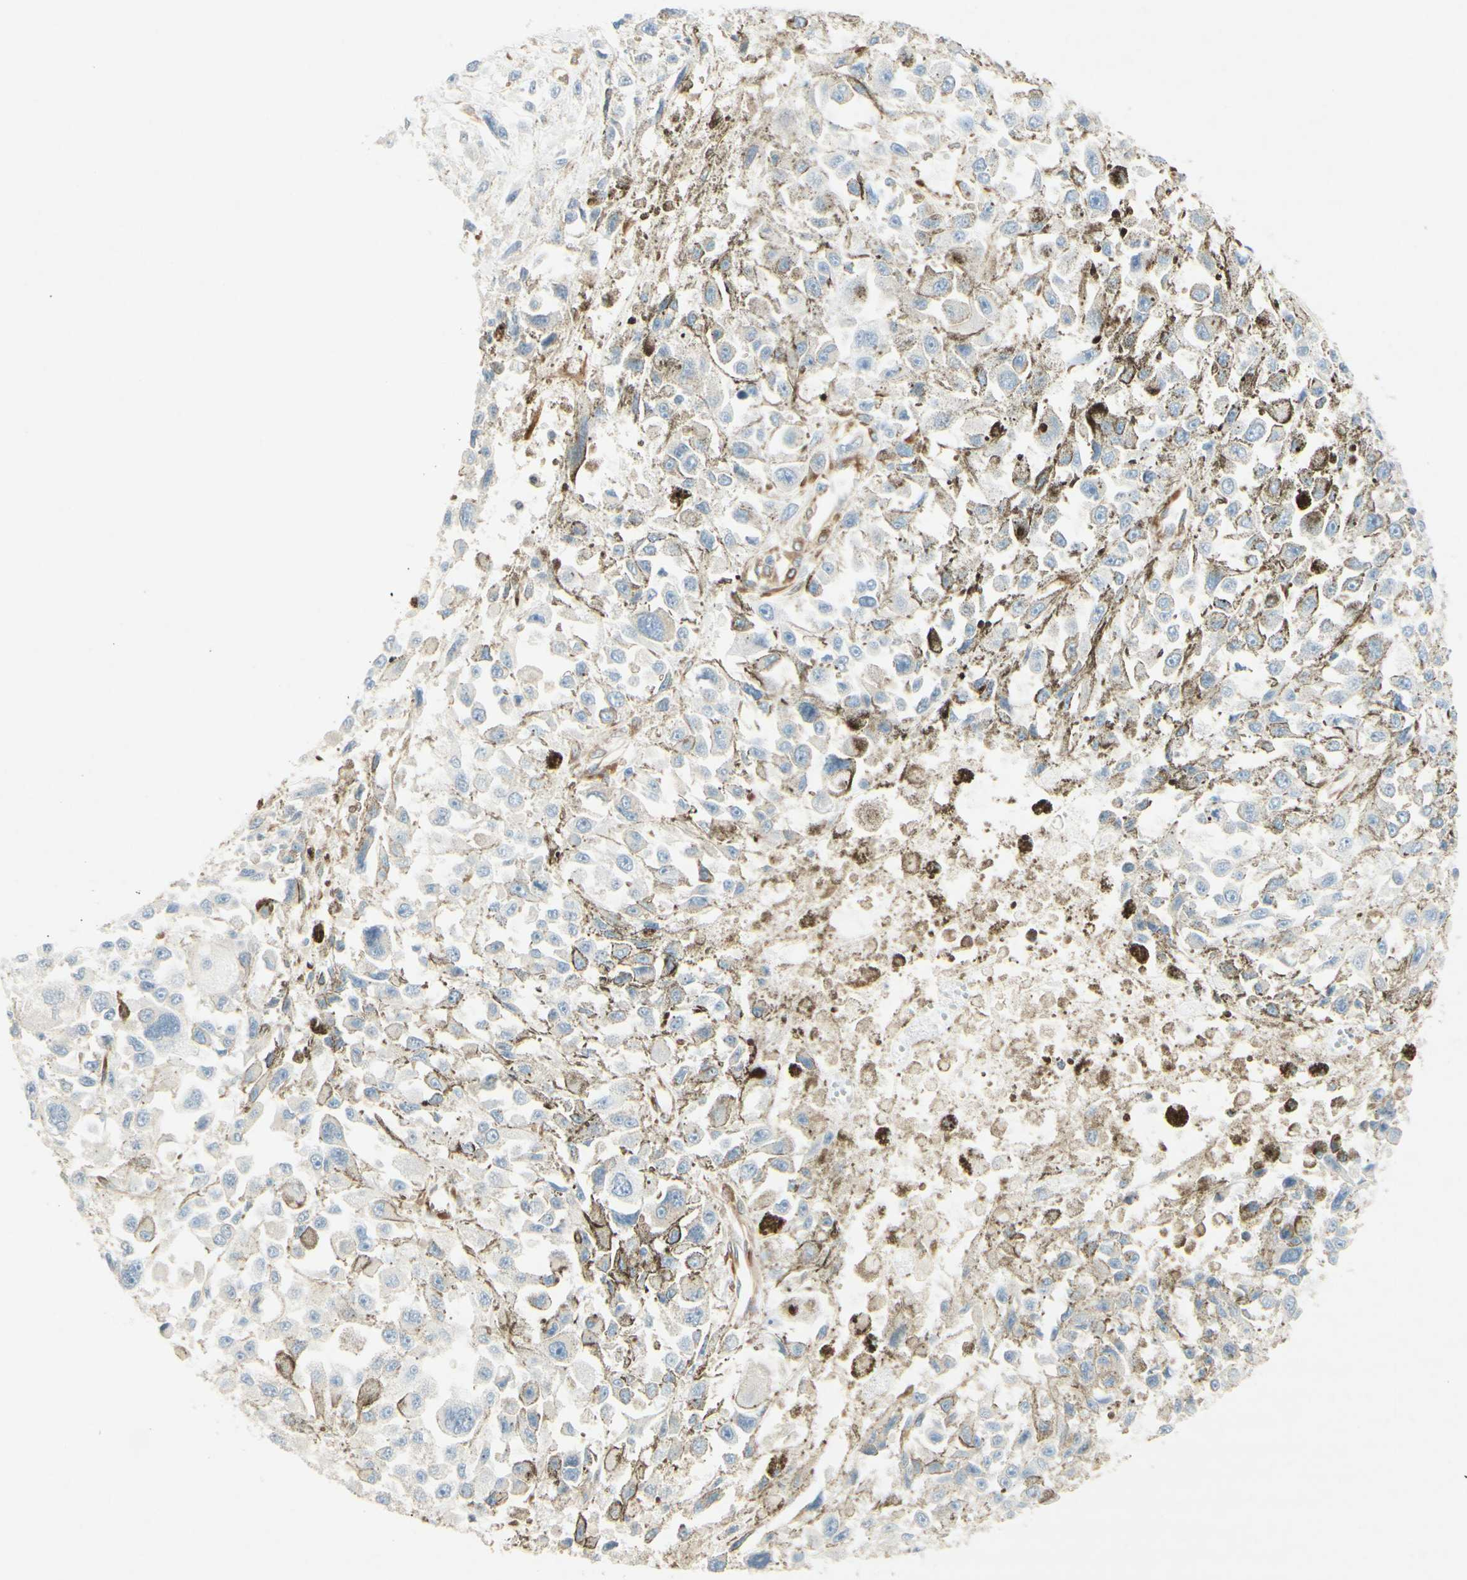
{"staining": {"intensity": "moderate", "quantity": "<25%", "location": "cytoplasmic/membranous"}, "tissue": "melanoma", "cell_type": "Tumor cells", "image_type": "cancer", "snomed": [{"axis": "morphology", "description": "Malignant melanoma, Metastatic site"}, {"axis": "topography", "description": "Lymph node"}], "caption": "Protein staining by immunohistochemistry (IHC) exhibits moderate cytoplasmic/membranous staining in about <25% of tumor cells in malignant melanoma (metastatic site).", "gene": "MAP1B", "patient": {"sex": "male", "age": 59}}